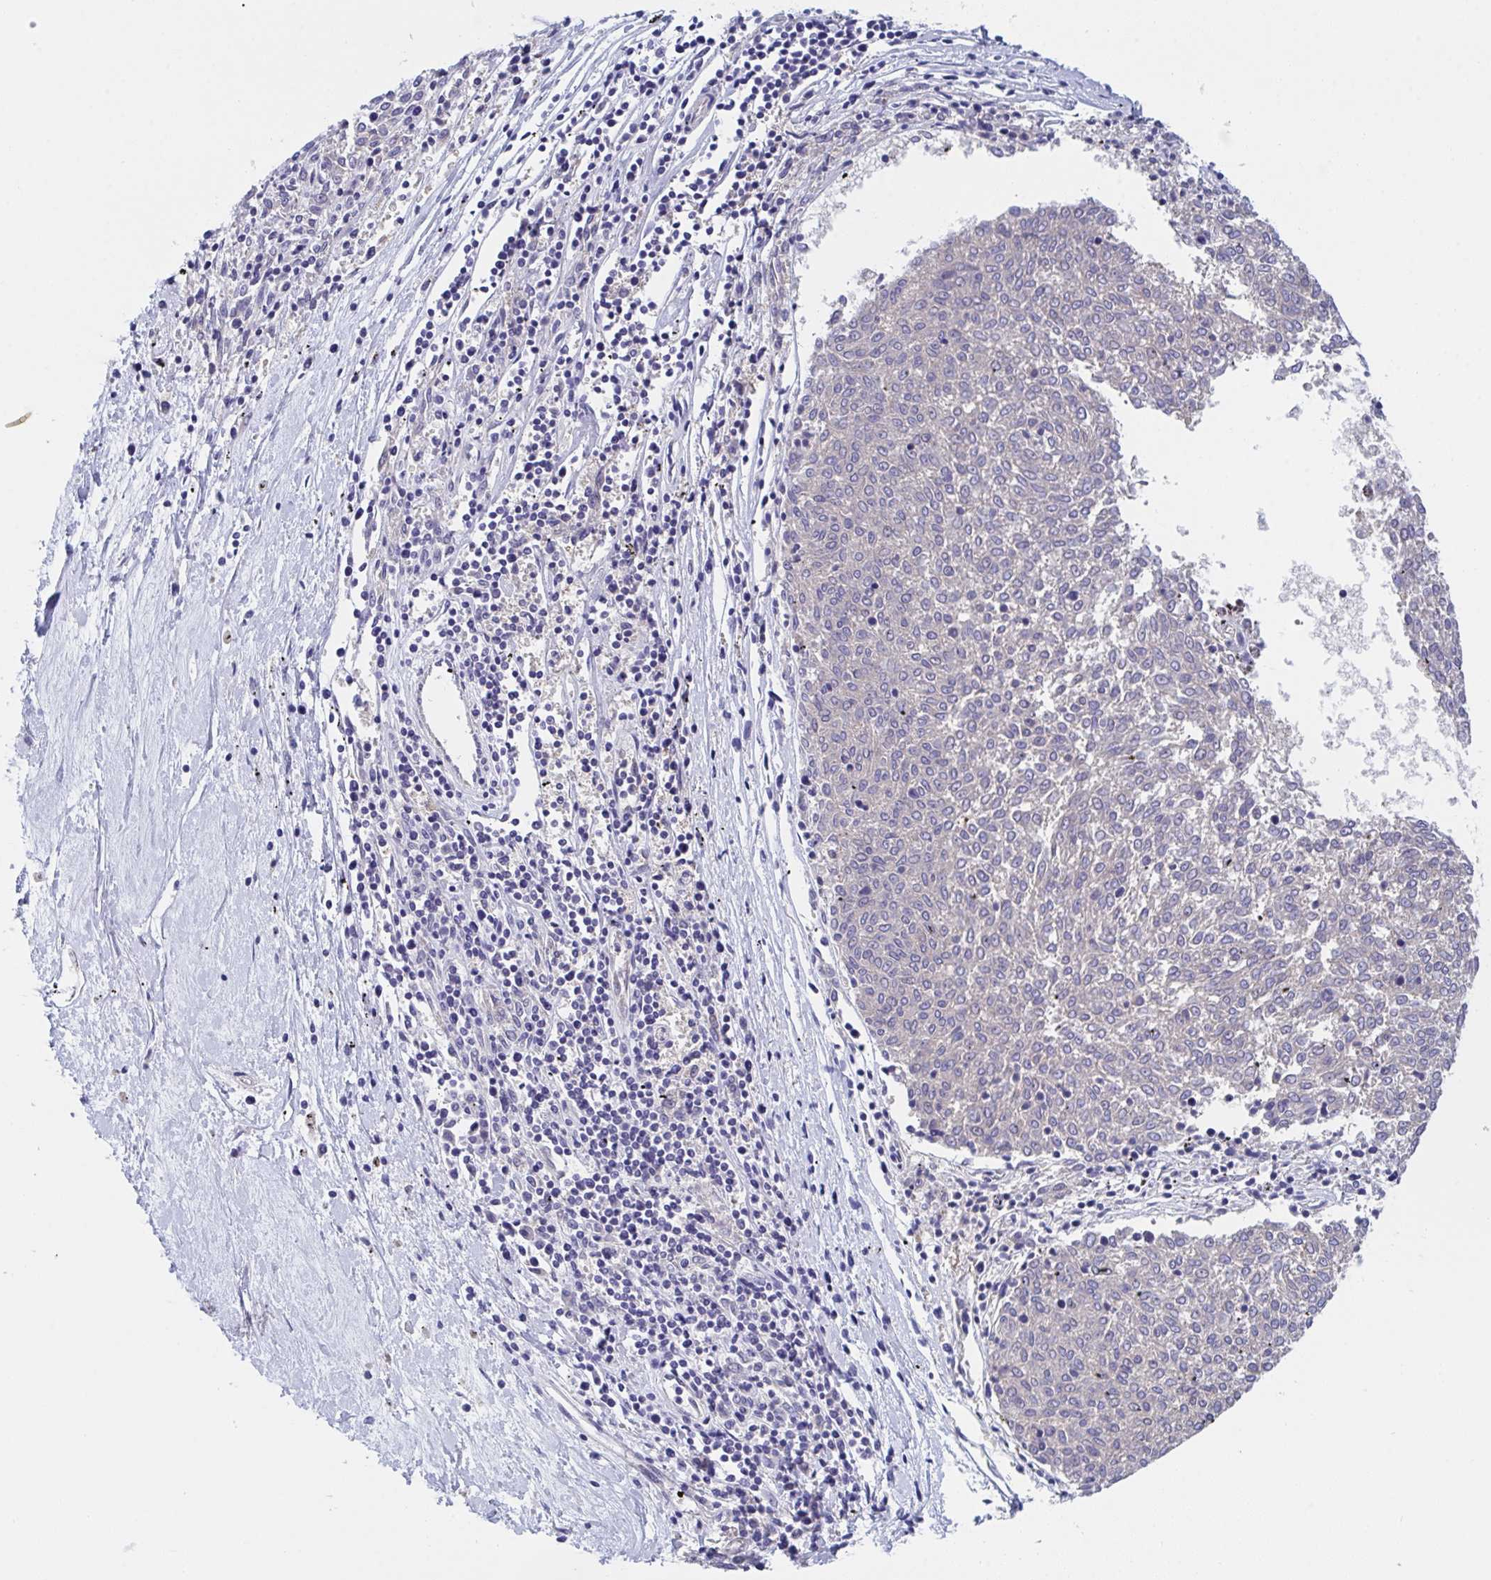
{"staining": {"intensity": "negative", "quantity": "none", "location": "none"}, "tissue": "melanoma", "cell_type": "Tumor cells", "image_type": "cancer", "snomed": [{"axis": "morphology", "description": "Malignant melanoma, NOS"}, {"axis": "topography", "description": "Skin"}], "caption": "The image exhibits no significant positivity in tumor cells of malignant melanoma. (Immunohistochemistry (ihc), brightfield microscopy, high magnification).", "gene": "P2RX3", "patient": {"sex": "female", "age": 72}}